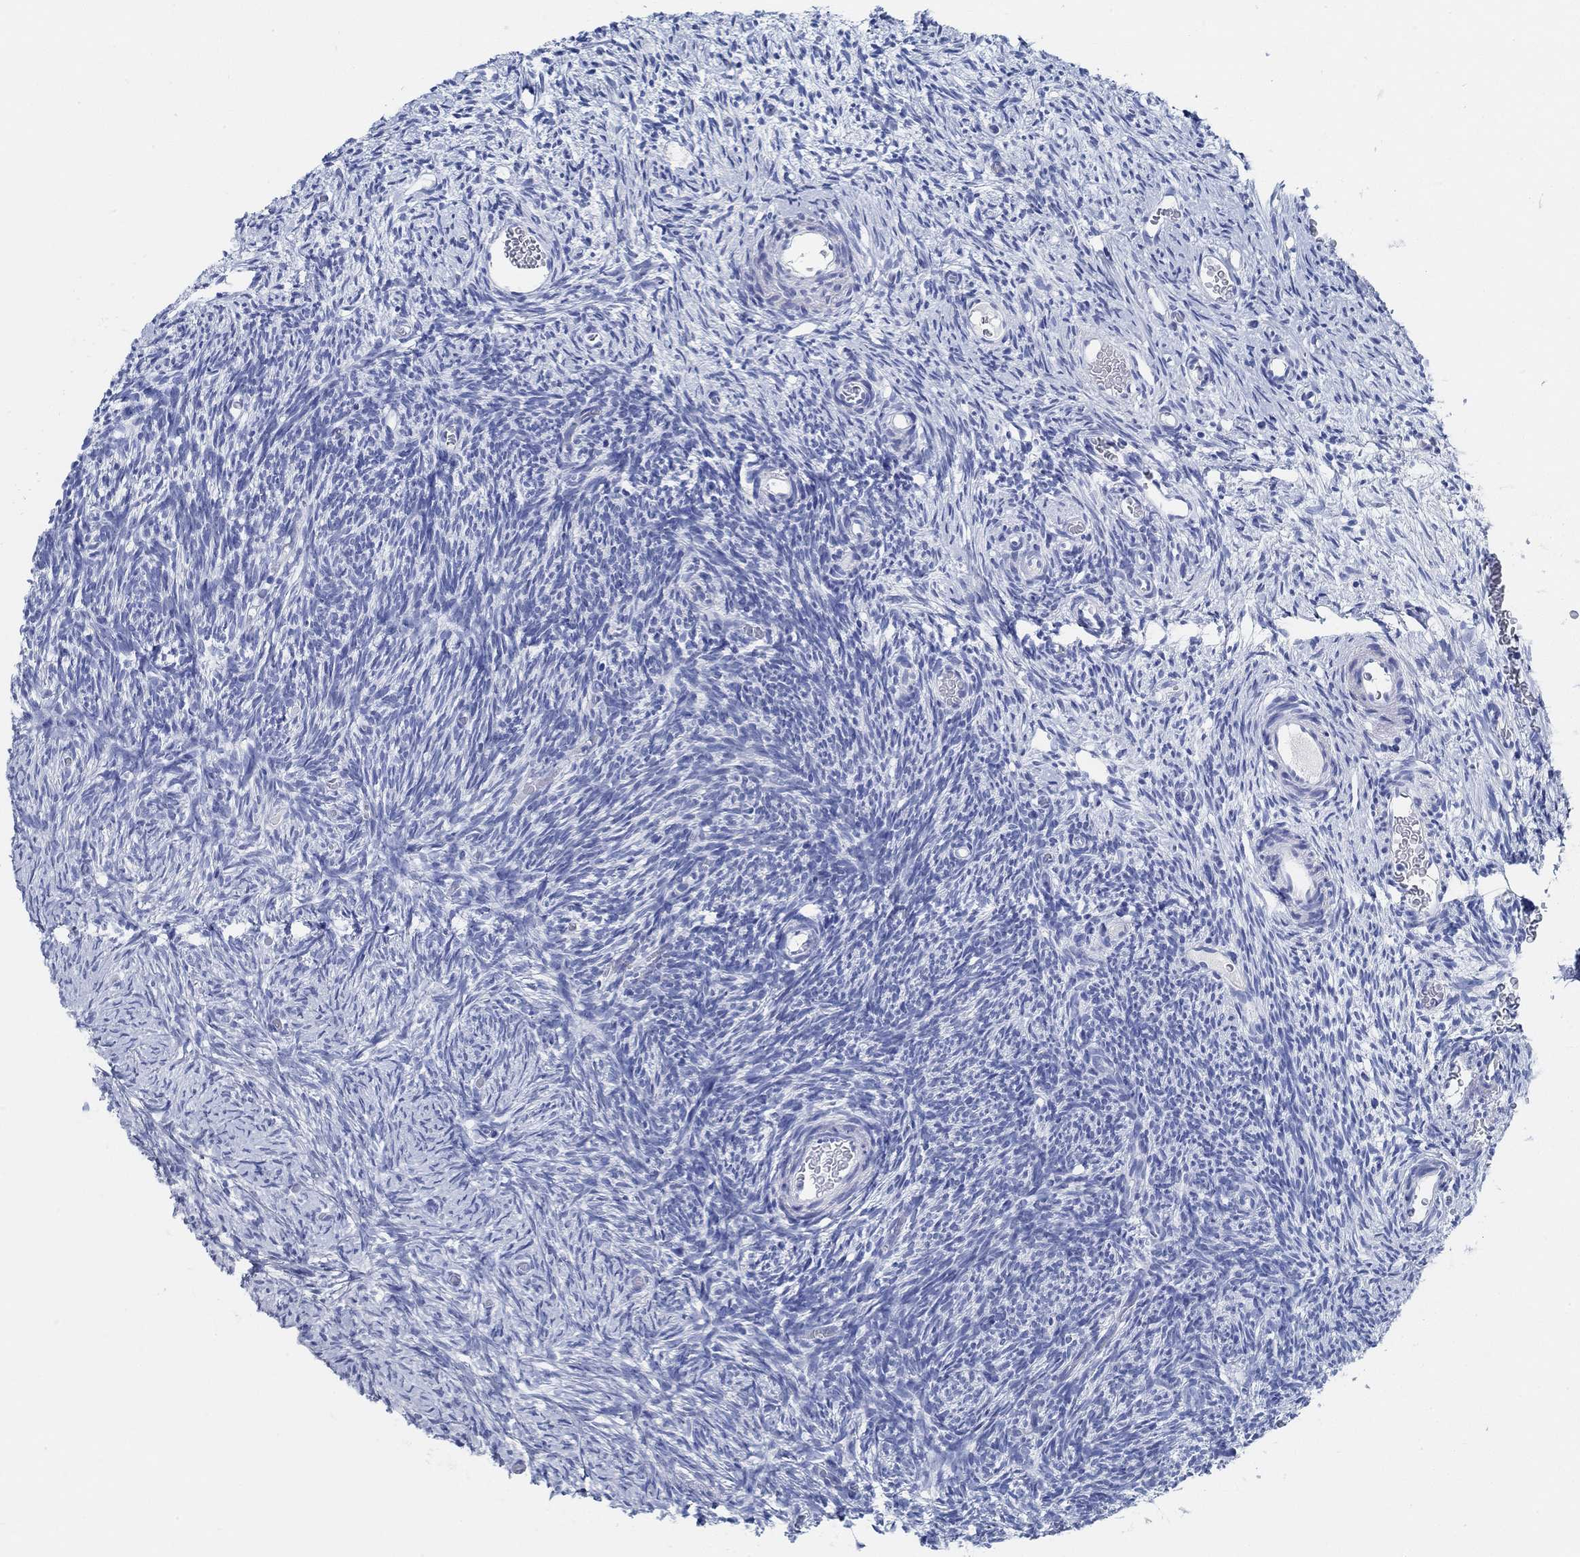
{"staining": {"intensity": "negative", "quantity": "none", "location": "none"}, "tissue": "ovary", "cell_type": "Follicle cells", "image_type": "normal", "snomed": [{"axis": "morphology", "description": "Normal tissue, NOS"}, {"axis": "topography", "description": "Ovary"}], "caption": "Ovary stained for a protein using IHC exhibits no expression follicle cells.", "gene": "SLC45A1", "patient": {"sex": "female", "age": 39}}